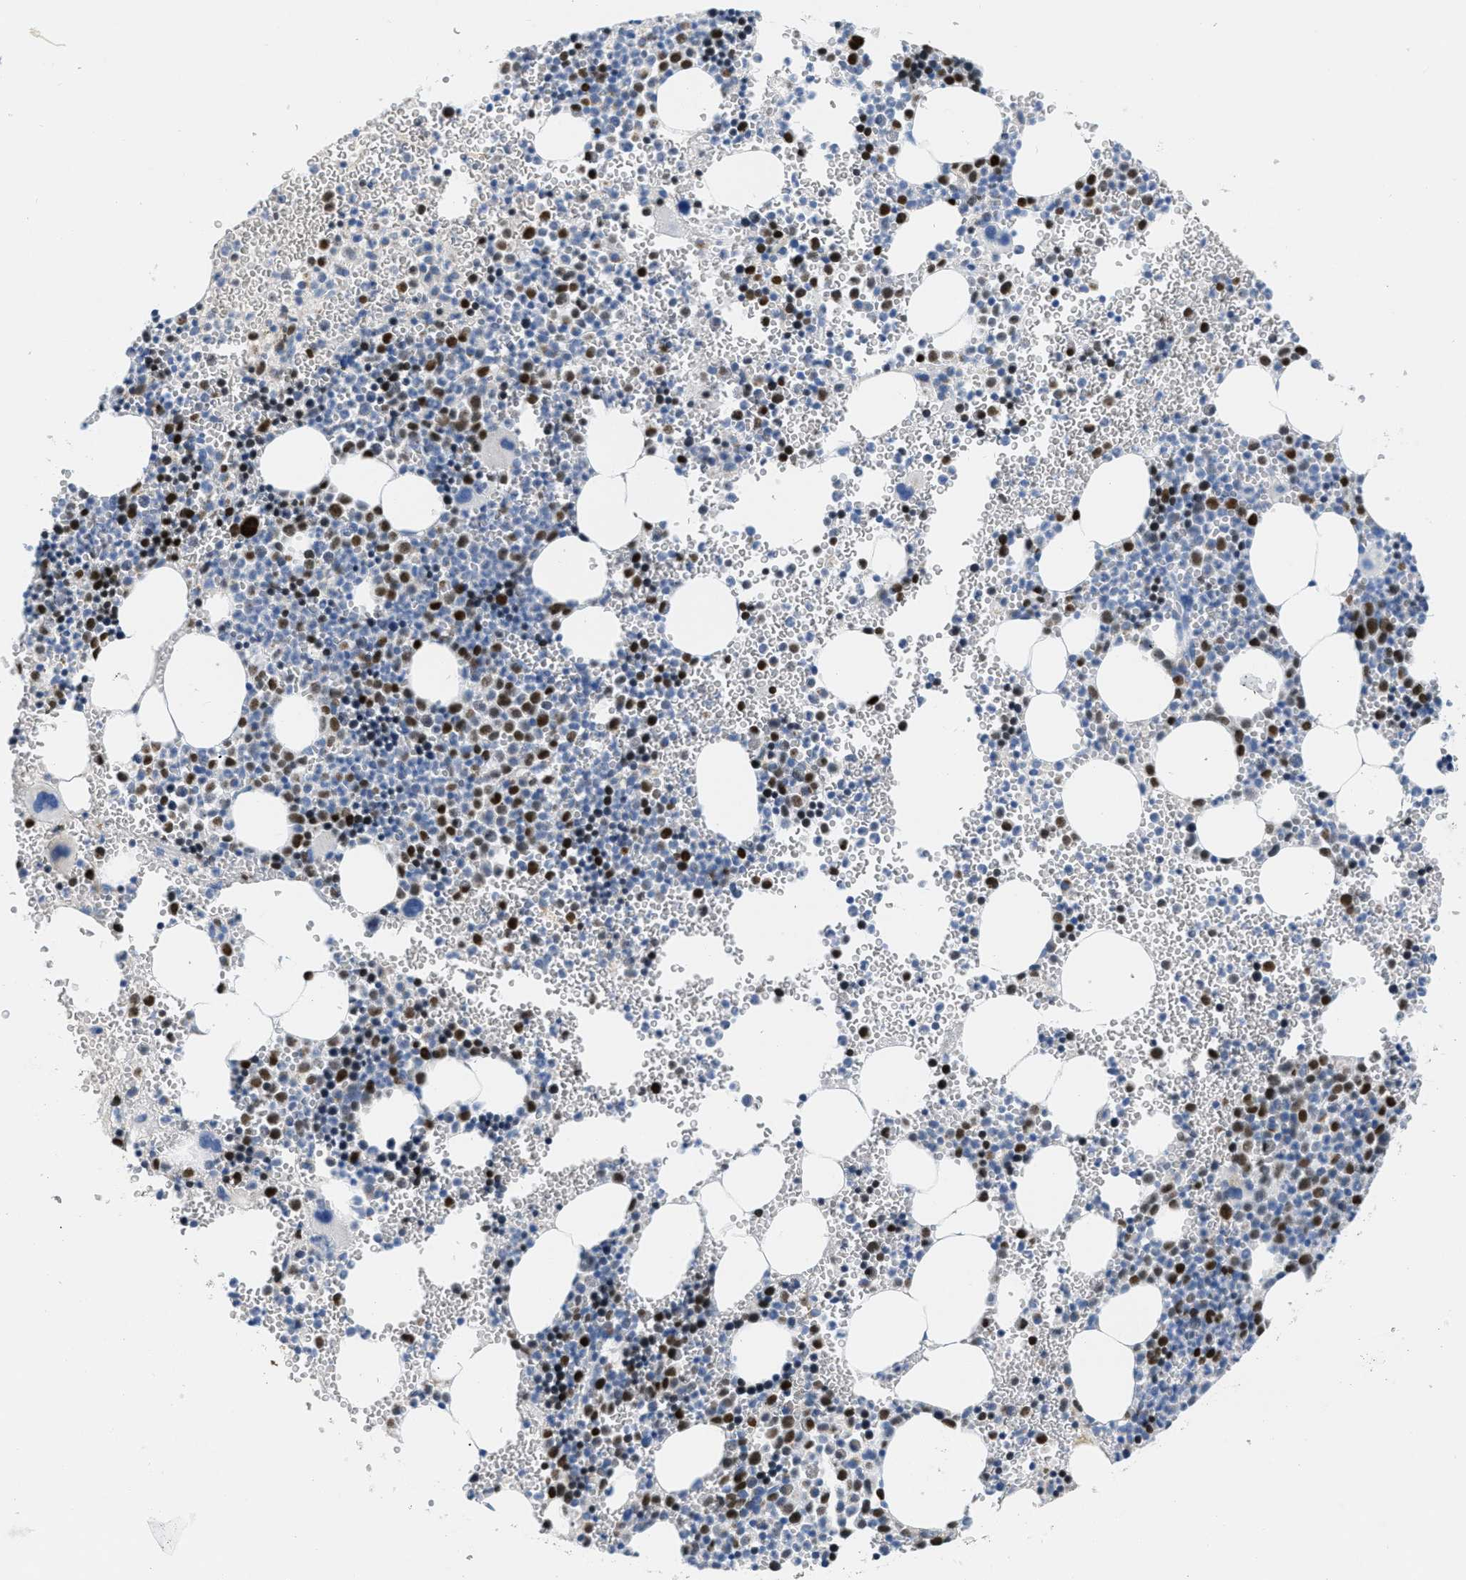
{"staining": {"intensity": "strong", "quantity": "25%-75%", "location": "nuclear"}, "tissue": "bone marrow", "cell_type": "Hematopoietic cells", "image_type": "normal", "snomed": [{"axis": "morphology", "description": "Normal tissue, NOS"}, {"axis": "morphology", "description": "Inflammation, NOS"}, {"axis": "topography", "description": "Bone marrow"}], "caption": "This is an image of immunohistochemistry (IHC) staining of benign bone marrow, which shows strong expression in the nuclear of hematopoietic cells.", "gene": "ORC6", "patient": {"sex": "male", "age": 22}}